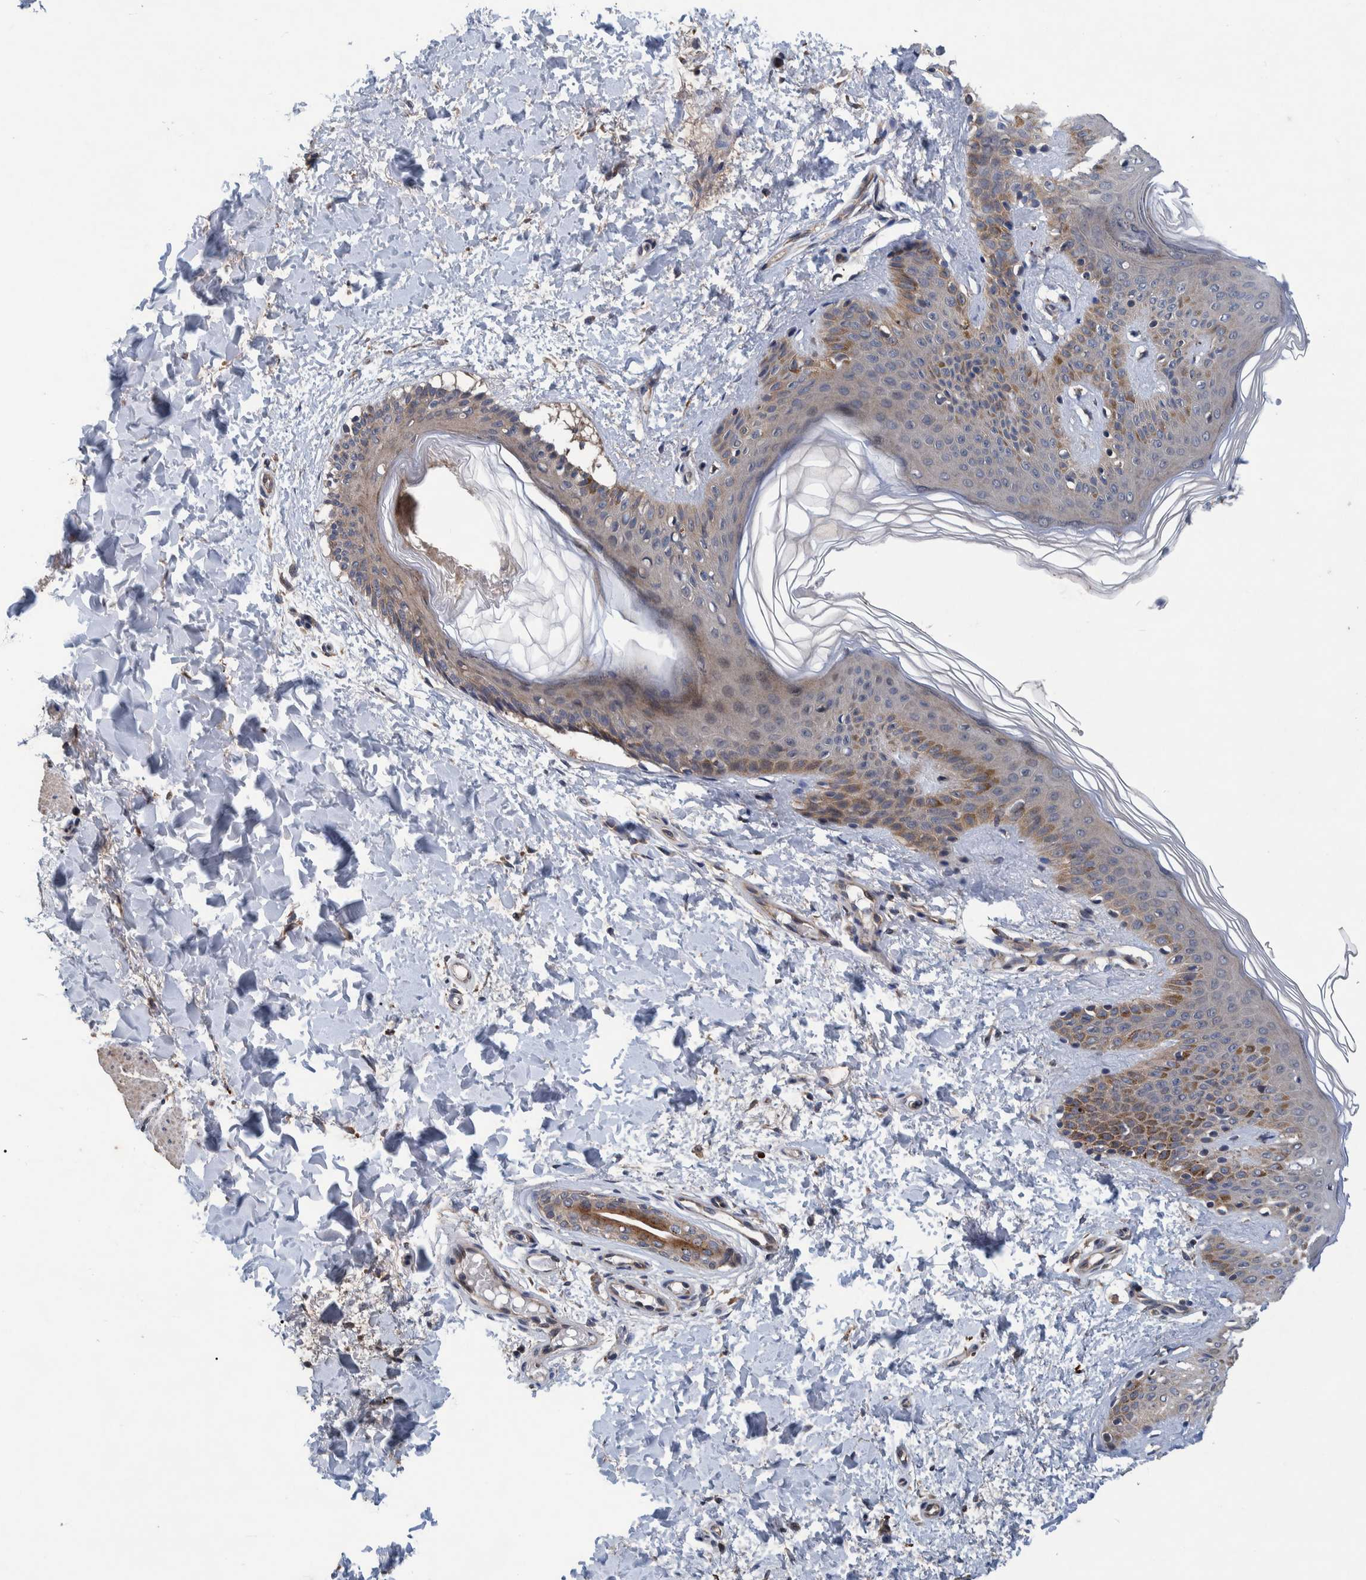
{"staining": {"intensity": "negative", "quantity": "none", "location": "none"}, "tissue": "skin", "cell_type": "Fibroblasts", "image_type": "normal", "snomed": [{"axis": "morphology", "description": "Normal tissue, NOS"}, {"axis": "morphology", "description": "Neoplasm, benign, NOS"}, {"axis": "topography", "description": "Skin"}, {"axis": "topography", "description": "Soft tissue"}], "caption": "Fibroblasts are negative for protein expression in benign human skin. (DAB (3,3'-diaminobenzidine) immunohistochemistry (IHC) visualized using brightfield microscopy, high magnification).", "gene": "ITIH3", "patient": {"sex": "male", "age": 26}}